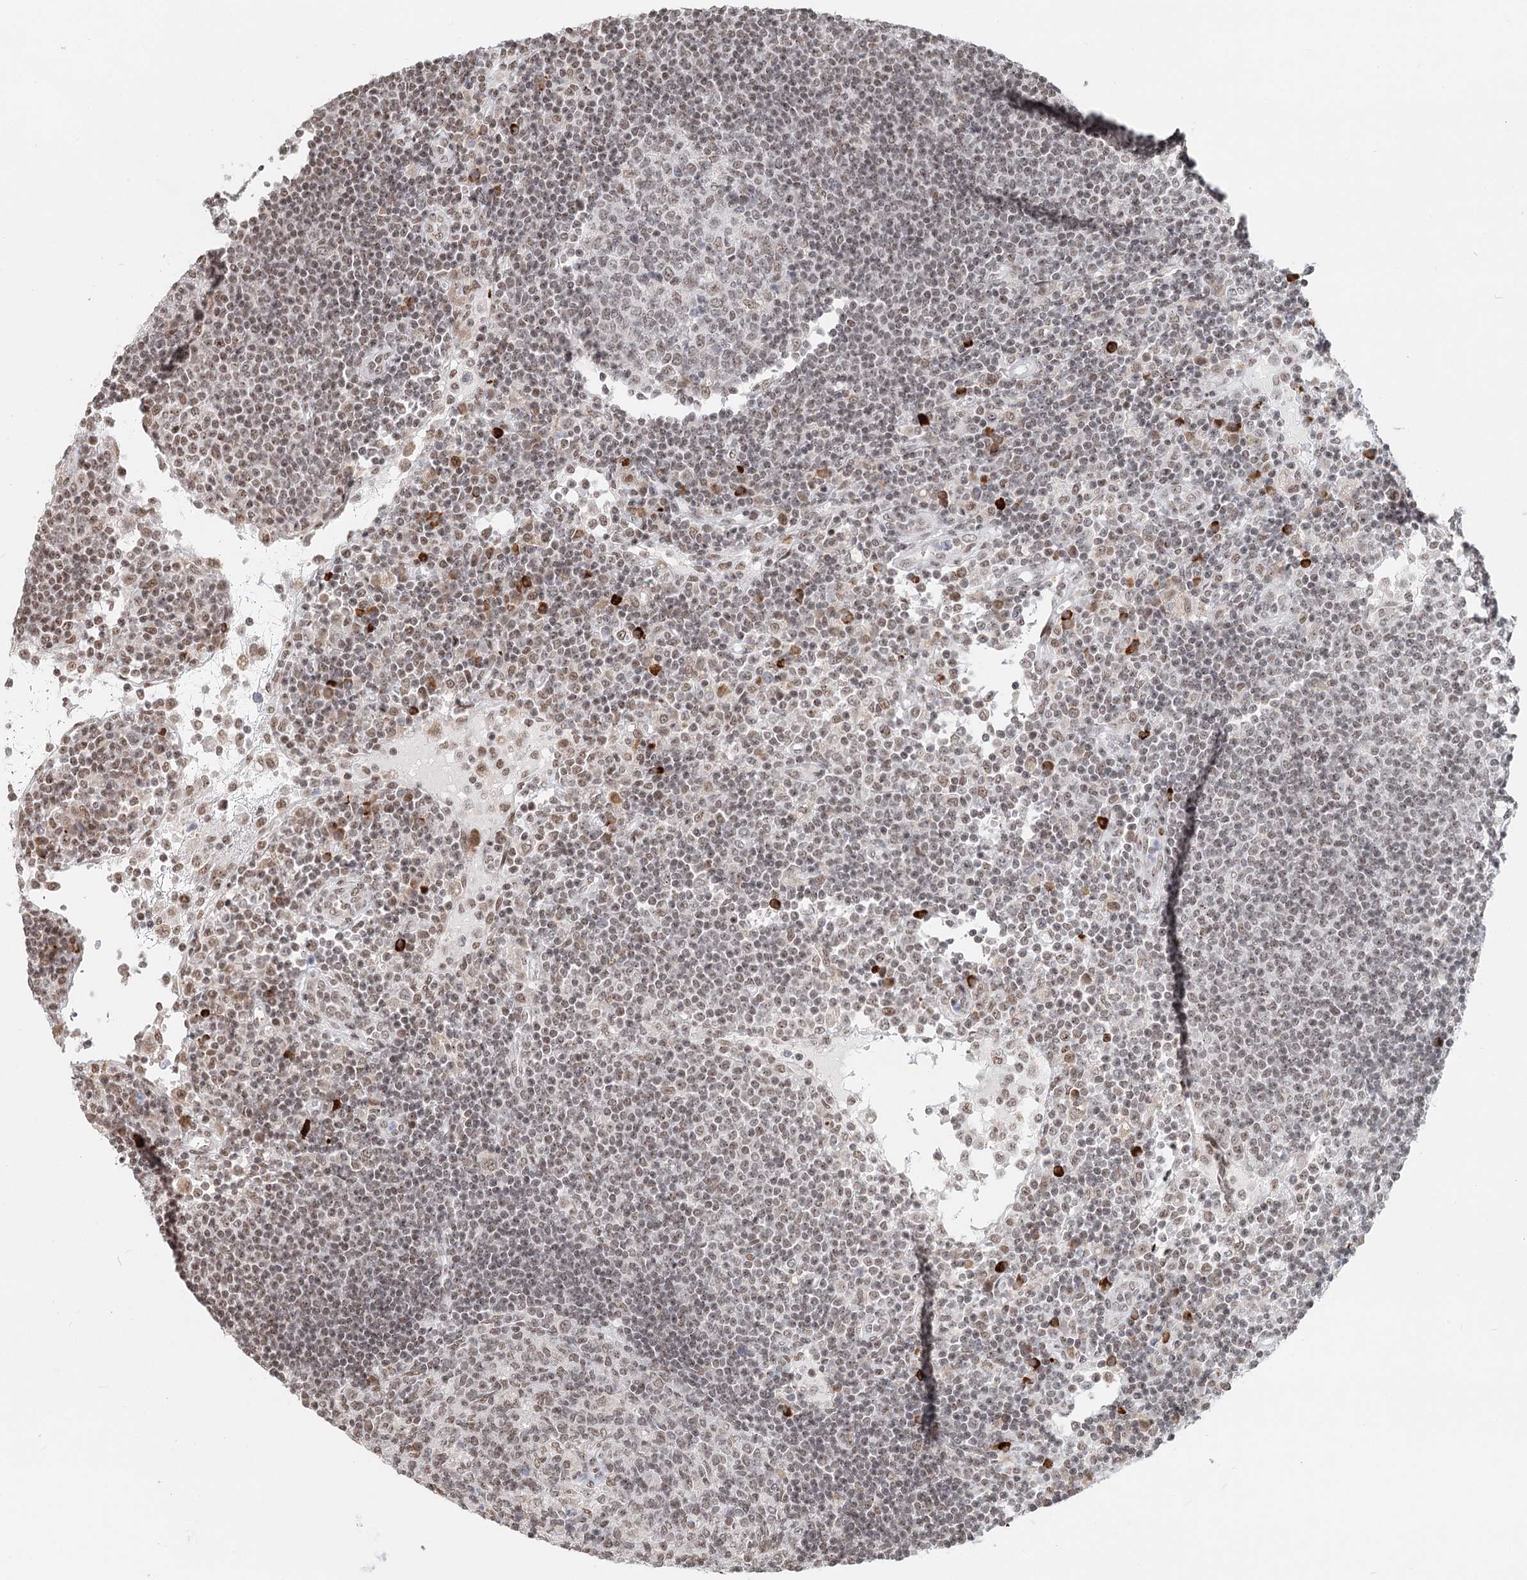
{"staining": {"intensity": "weak", "quantity": "25%-75%", "location": "nuclear"}, "tissue": "lymph node", "cell_type": "Germinal center cells", "image_type": "normal", "snomed": [{"axis": "morphology", "description": "Normal tissue, NOS"}, {"axis": "topography", "description": "Lymph node"}], "caption": "A brown stain shows weak nuclear staining of a protein in germinal center cells of normal human lymph node. Using DAB (3,3'-diaminobenzidine) (brown) and hematoxylin (blue) stains, captured at high magnification using brightfield microscopy.", "gene": "BNIP5", "patient": {"sex": "female", "age": 53}}